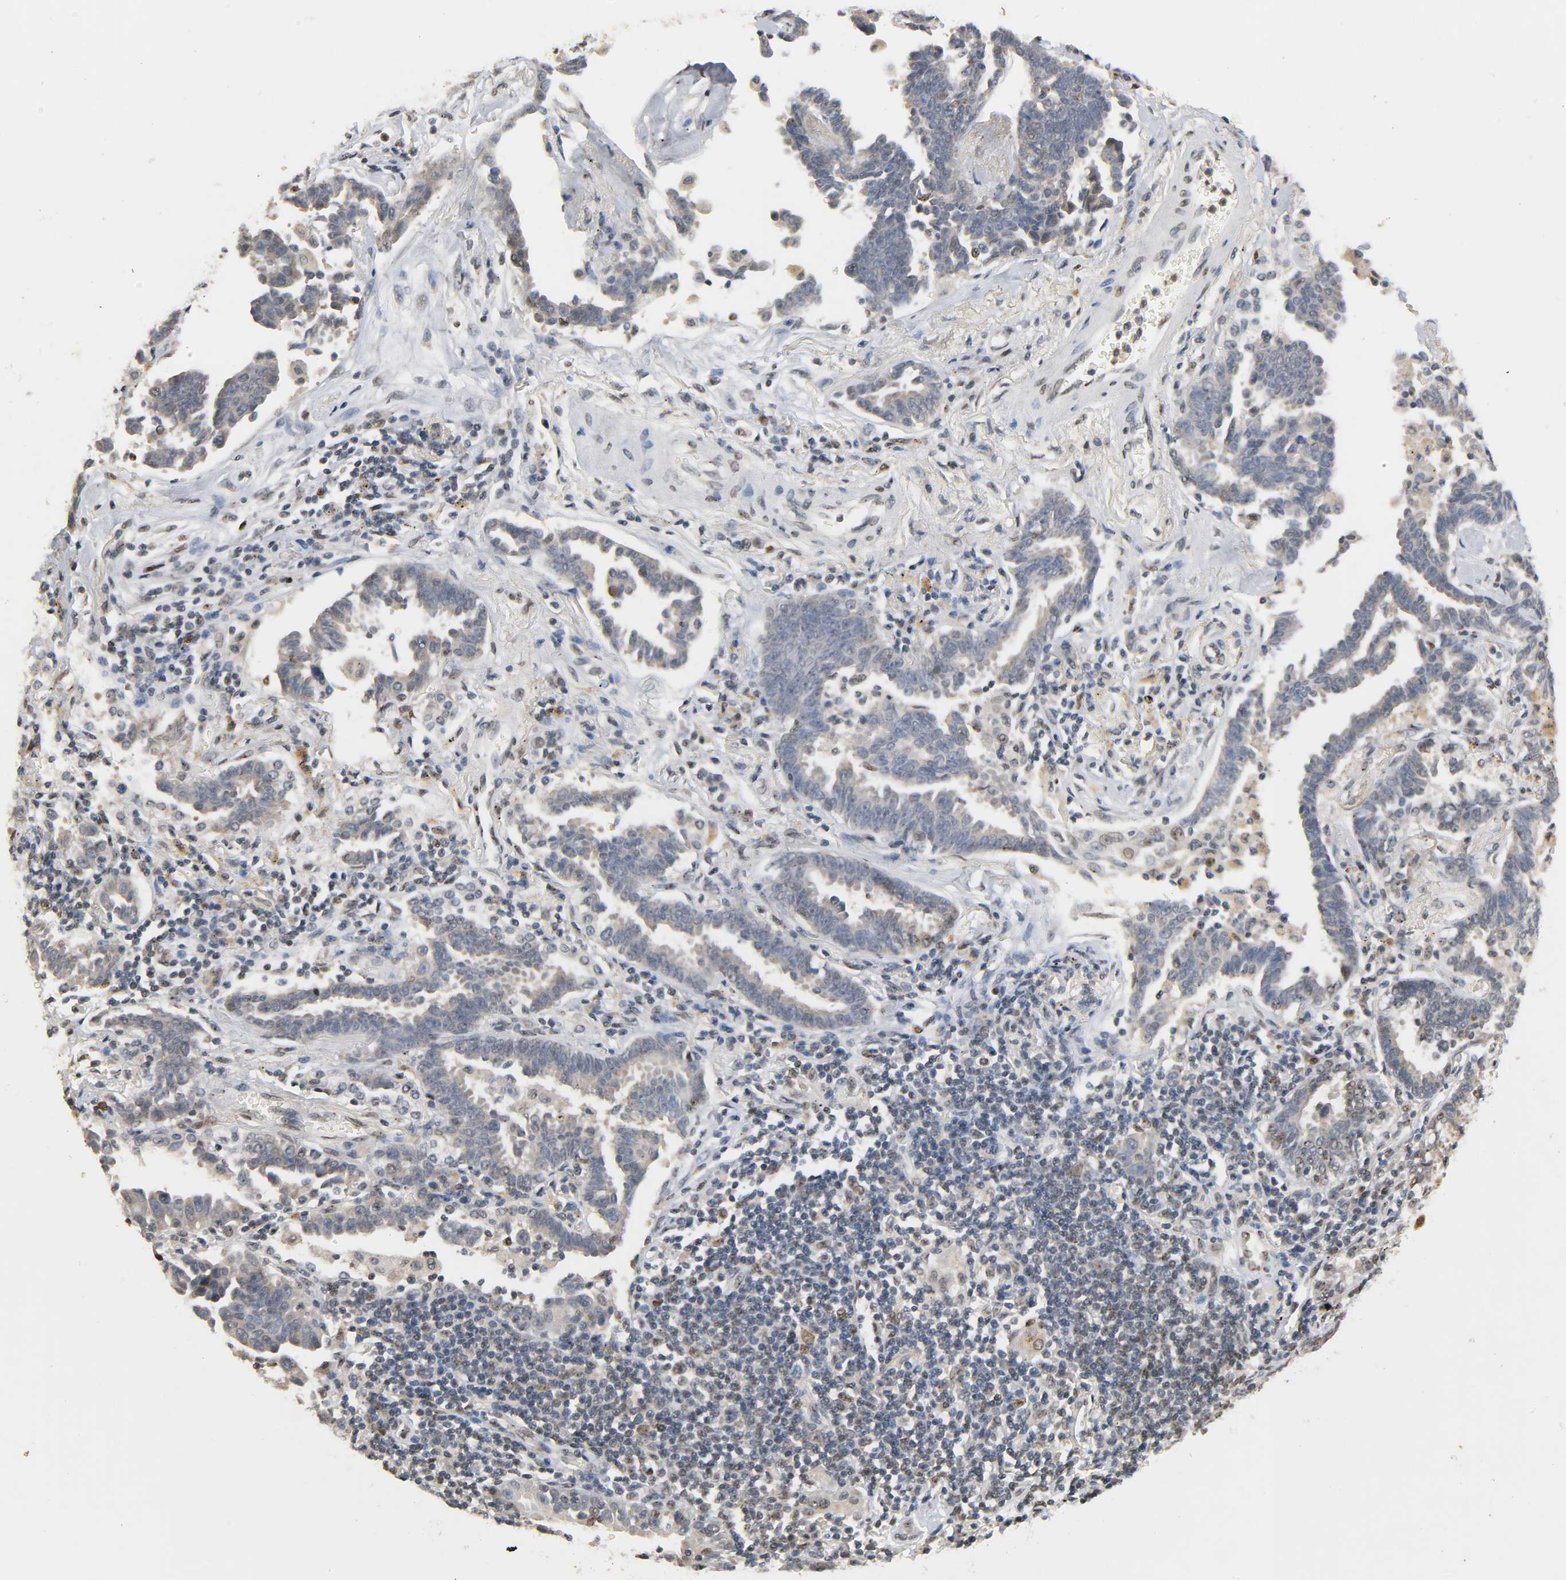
{"staining": {"intensity": "weak", "quantity": "25%-75%", "location": "nuclear"}, "tissue": "lung cancer", "cell_type": "Tumor cells", "image_type": "cancer", "snomed": [{"axis": "morphology", "description": "Adenocarcinoma, NOS"}, {"axis": "topography", "description": "Lung"}], "caption": "Immunohistochemical staining of lung adenocarcinoma demonstrates low levels of weak nuclear protein expression in about 25%-75% of tumor cells.", "gene": "UBC", "patient": {"sex": "female", "age": 64}}